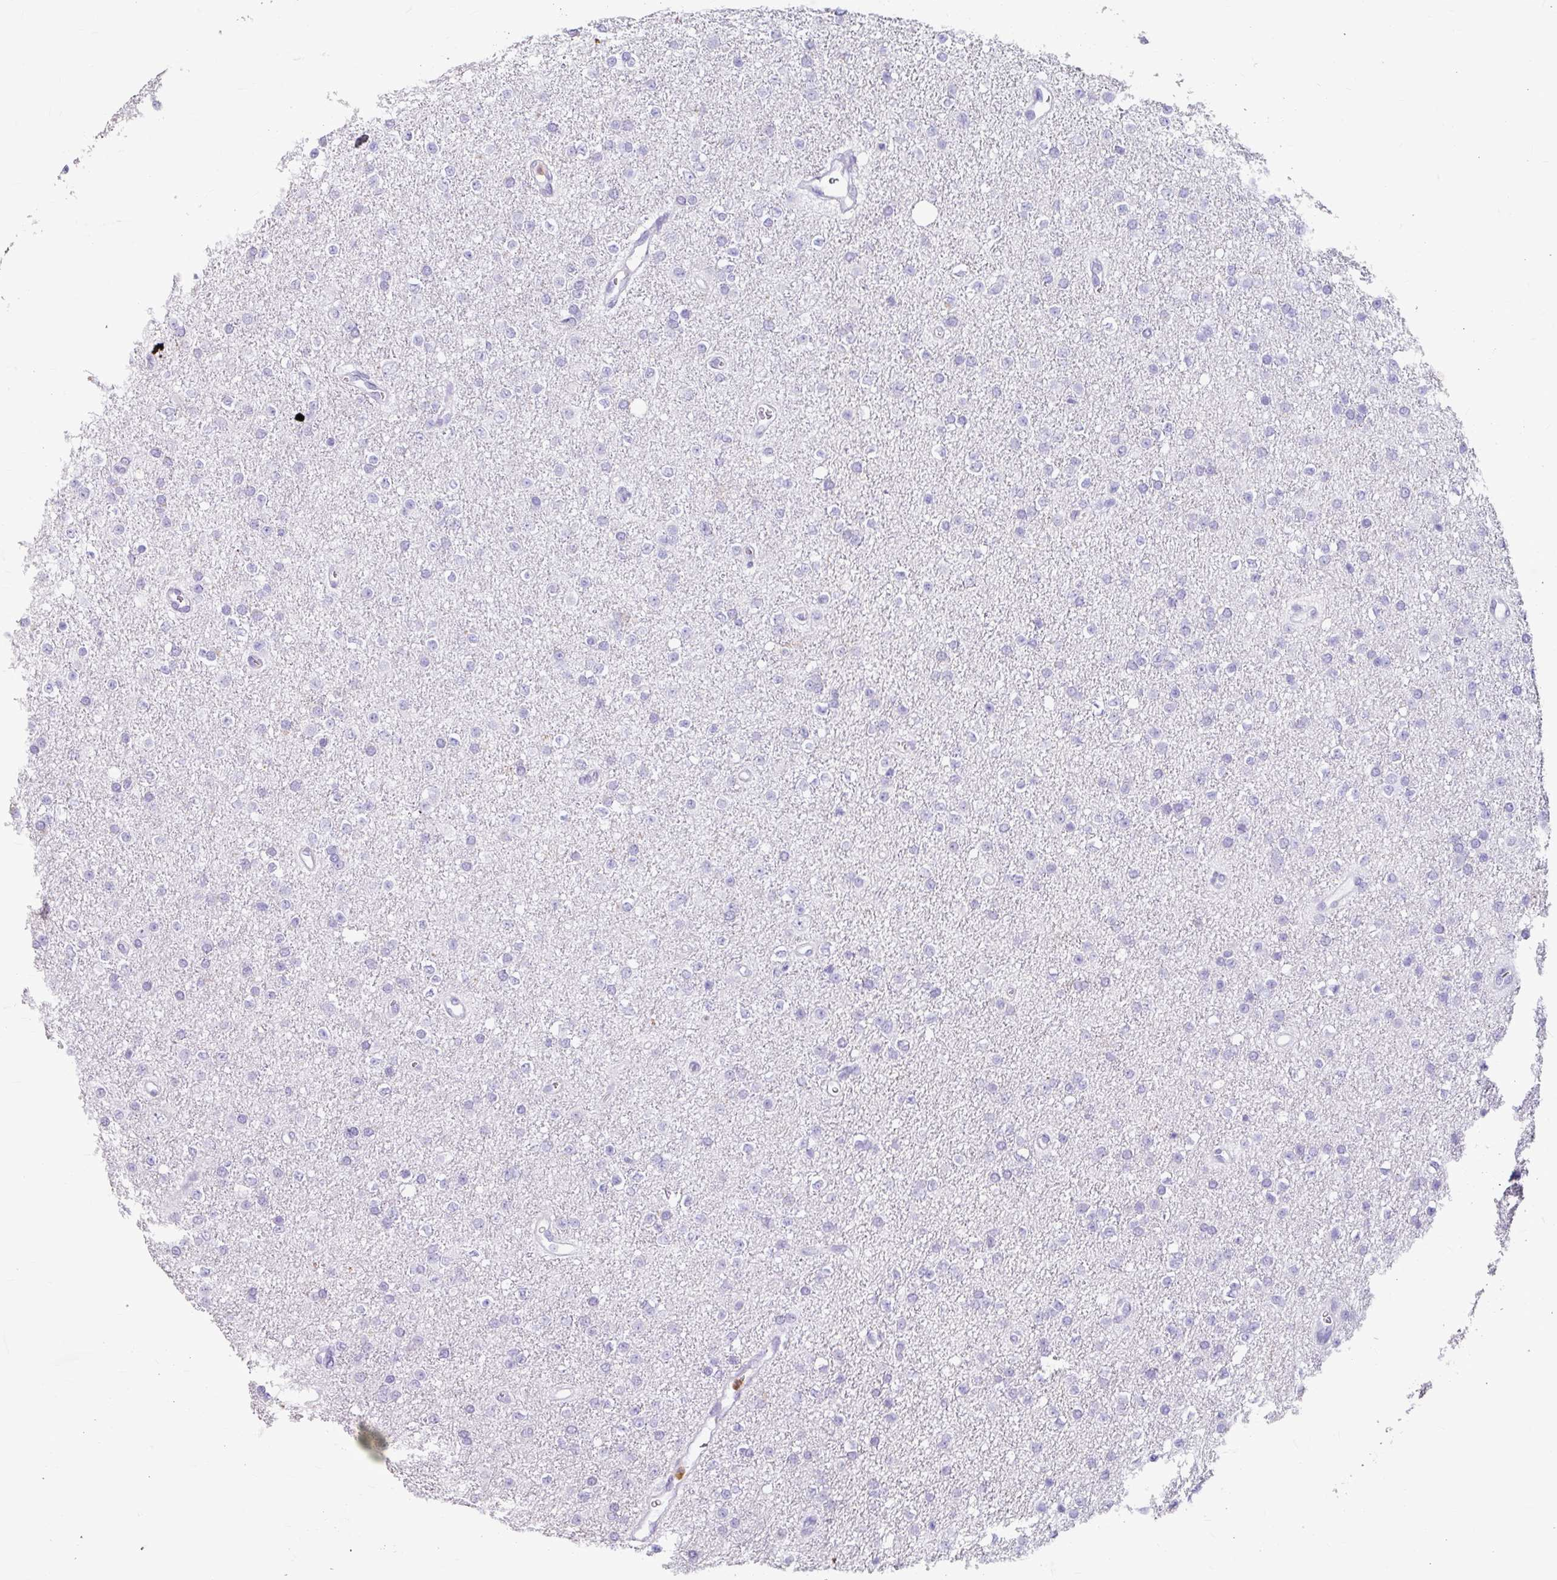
{"staining": {"intensity": "negative", "quantity": "none", "location": "none"}, "tissue": "glioma", "cell_type": "Tumor cells", "image_type": "cancer", "snomed": [{"axis": "morphology", "description": "Glioma, malignant, Low grade"}, {"axis": "topography", "description": "Brain"}], "caption": "IHC micrograph of malignant glioma (low-grade) stained for a protein (brown), which exhibits no expression in tumor cells.", "gene": "ANKRD1", "patient": {"sex": "female", "age": 34}}